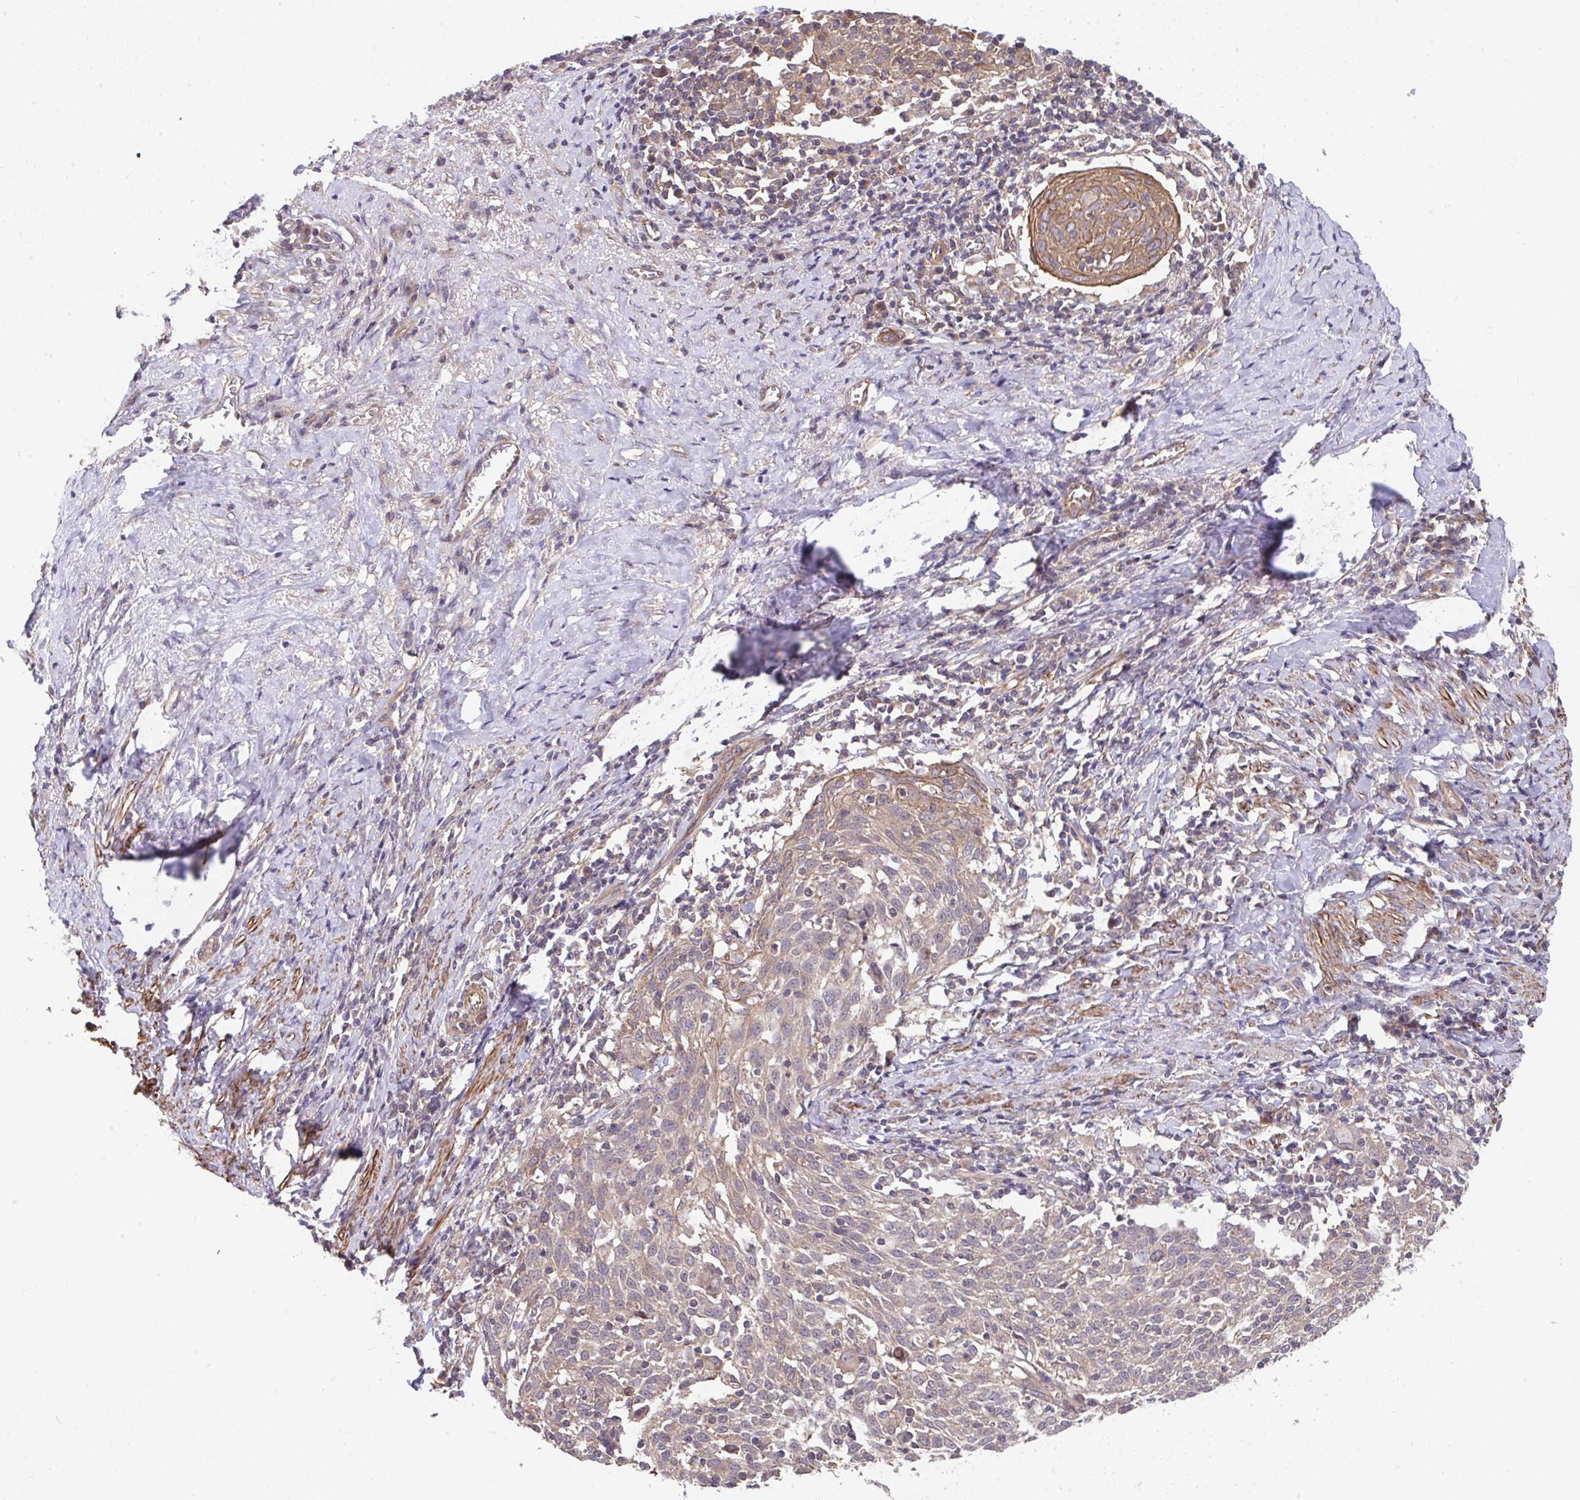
{"staining": {"intensity": "weak", "quantity": ">75%", "location": "cytoplasmic/membranous"}, "tissue": "cervical cancer", "cell_type": "Tumor cells", "image_type": "cancer", "snomed": [{"axis": "morphology", "description": "Squamous cell carcinoma, NOS"}, {"axis": "topography", "description": "Cervix"}], "caption": "Protein staining exhibits weak cytoplasmic/membranous staining in approximately >75% of tumor cells in cervical cancer (squamous cell carcinoma).", "gene": "ZNF696", "patient": {"sex": "female", "age": 52}}